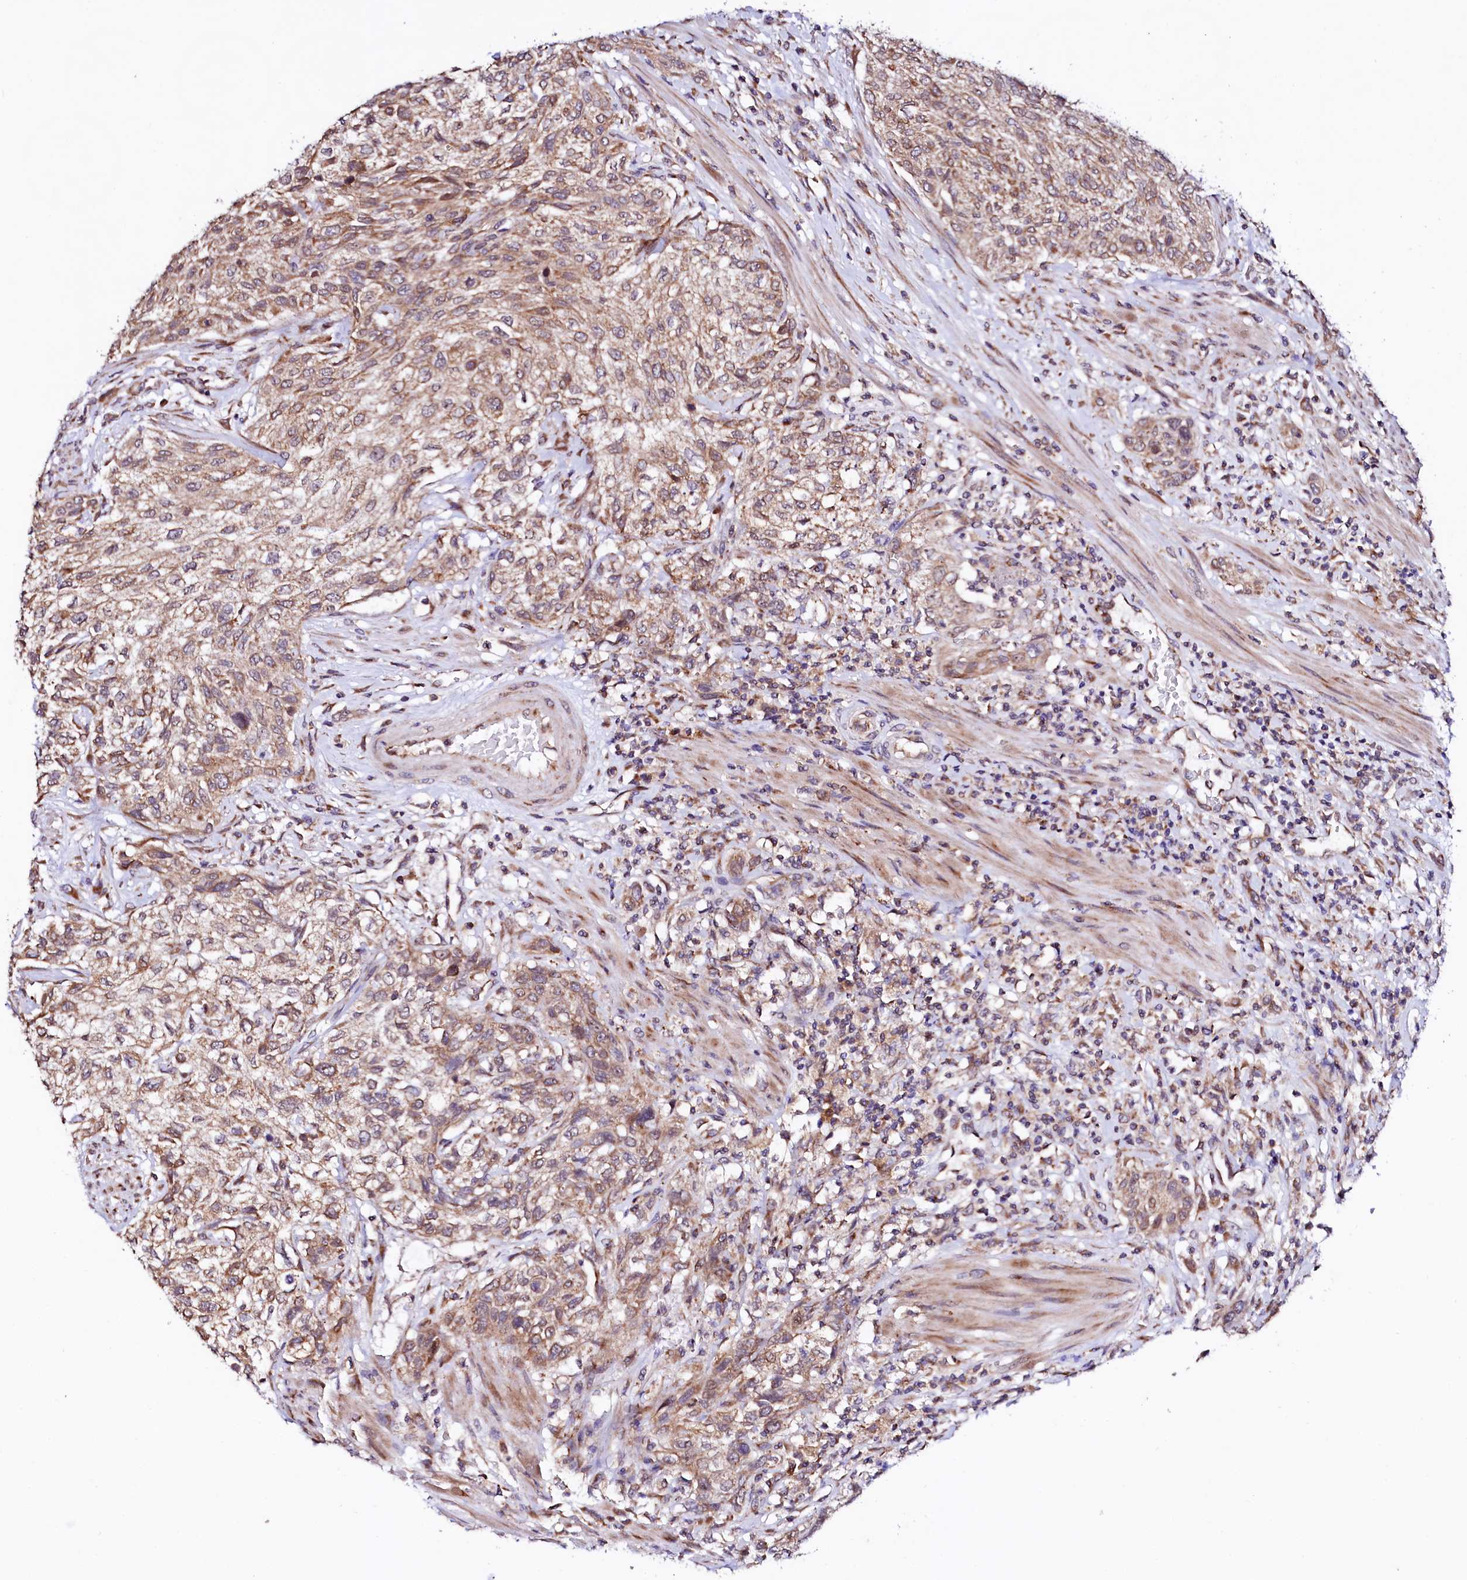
{"staining": {"intensity": "moderate", "quantity": ">75%", "location": "cytoplasmic/membranous"}, "tissue": "urothelial cancer", "cell_type": "Tumor cells", "image_type": "cancer", "snomed": [{"axis": "morphology", "description": "Normal tissue, NOS"}, {"axis": "morphology", "description": "Urothelial carcinoma, NOS"}, {"axis": "topography", "description": "Urinary bladder"}, {"axis": "topography", "description": "Peripheral nerve tissue"}], "caption": "A micrograph of human transitional cell carcinoma stained for a protein shows moderate cytoplasmic/membranous brown staining in tumor cells.", "gene": "UBE3C", "patient": {"sex": "male", "age": 35}}